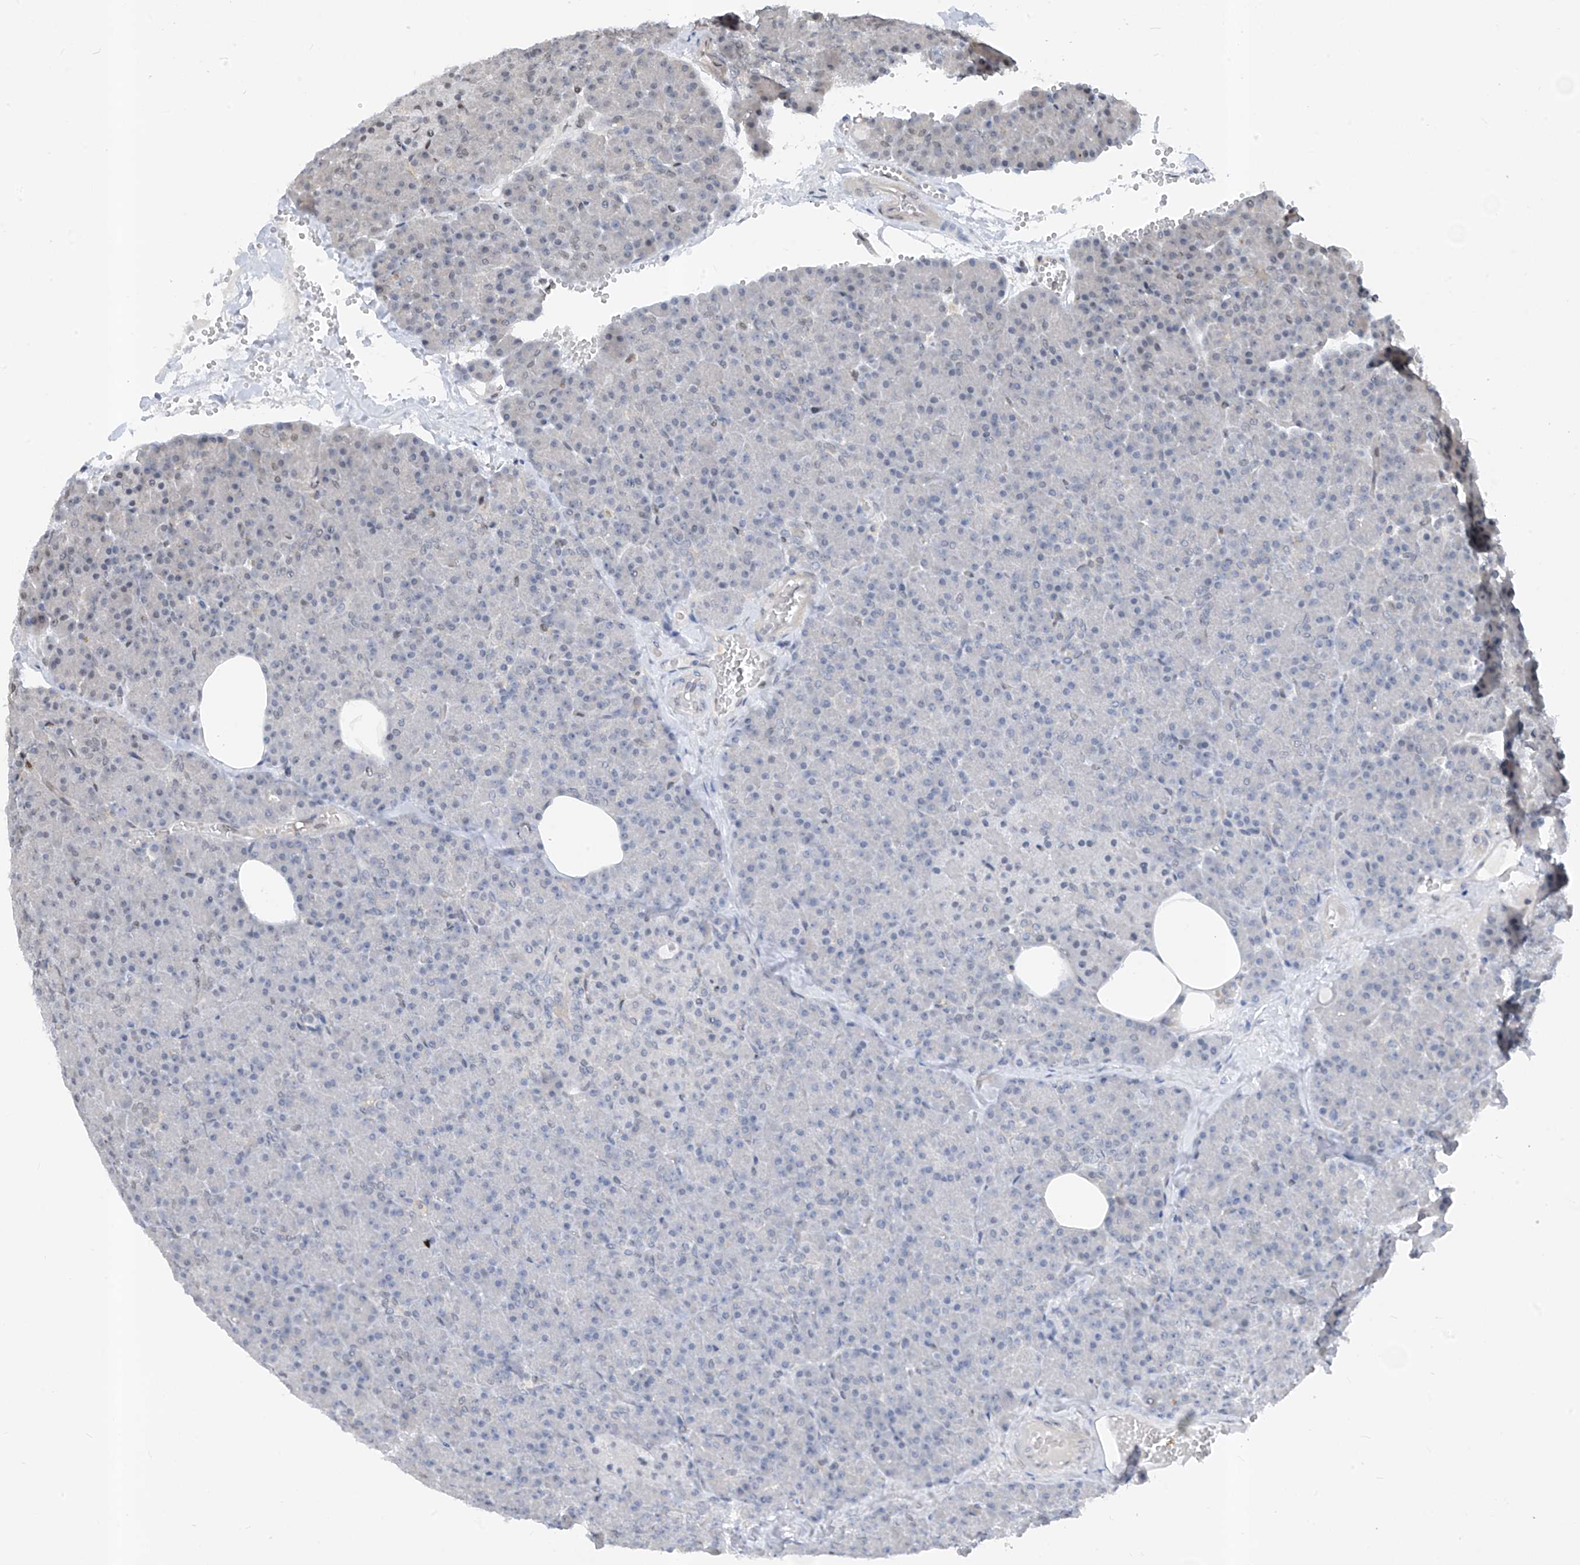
{"staining": {"intensity": "weak", "quantity": "<25%", "location": "nuclear"}, "tissue": "pancreas", "cell_type": "Exocrine glandular cells", "image_type": "normal", "snomed": [{"axis": "morphology", "description": "Normal tissue, NOS"}, {"axis": "morphology", "description": "Carcinoid, malignant, NOS"}, {"axis": "topography", "description": "Pancreas"}], "caption": "DAB (3,3'-diaminobenzidine) immunohistochemical staining of unremarkable human pancreas shows no significant staining in exocrine glandular cells. (DAB (3,3'-diaminobenzidine) immunohistochemistry (IHC) visualized using brightfield microscopy, high magnification).", "gene": "RBP7", "patient": {"sex": "female", "age": 35}}